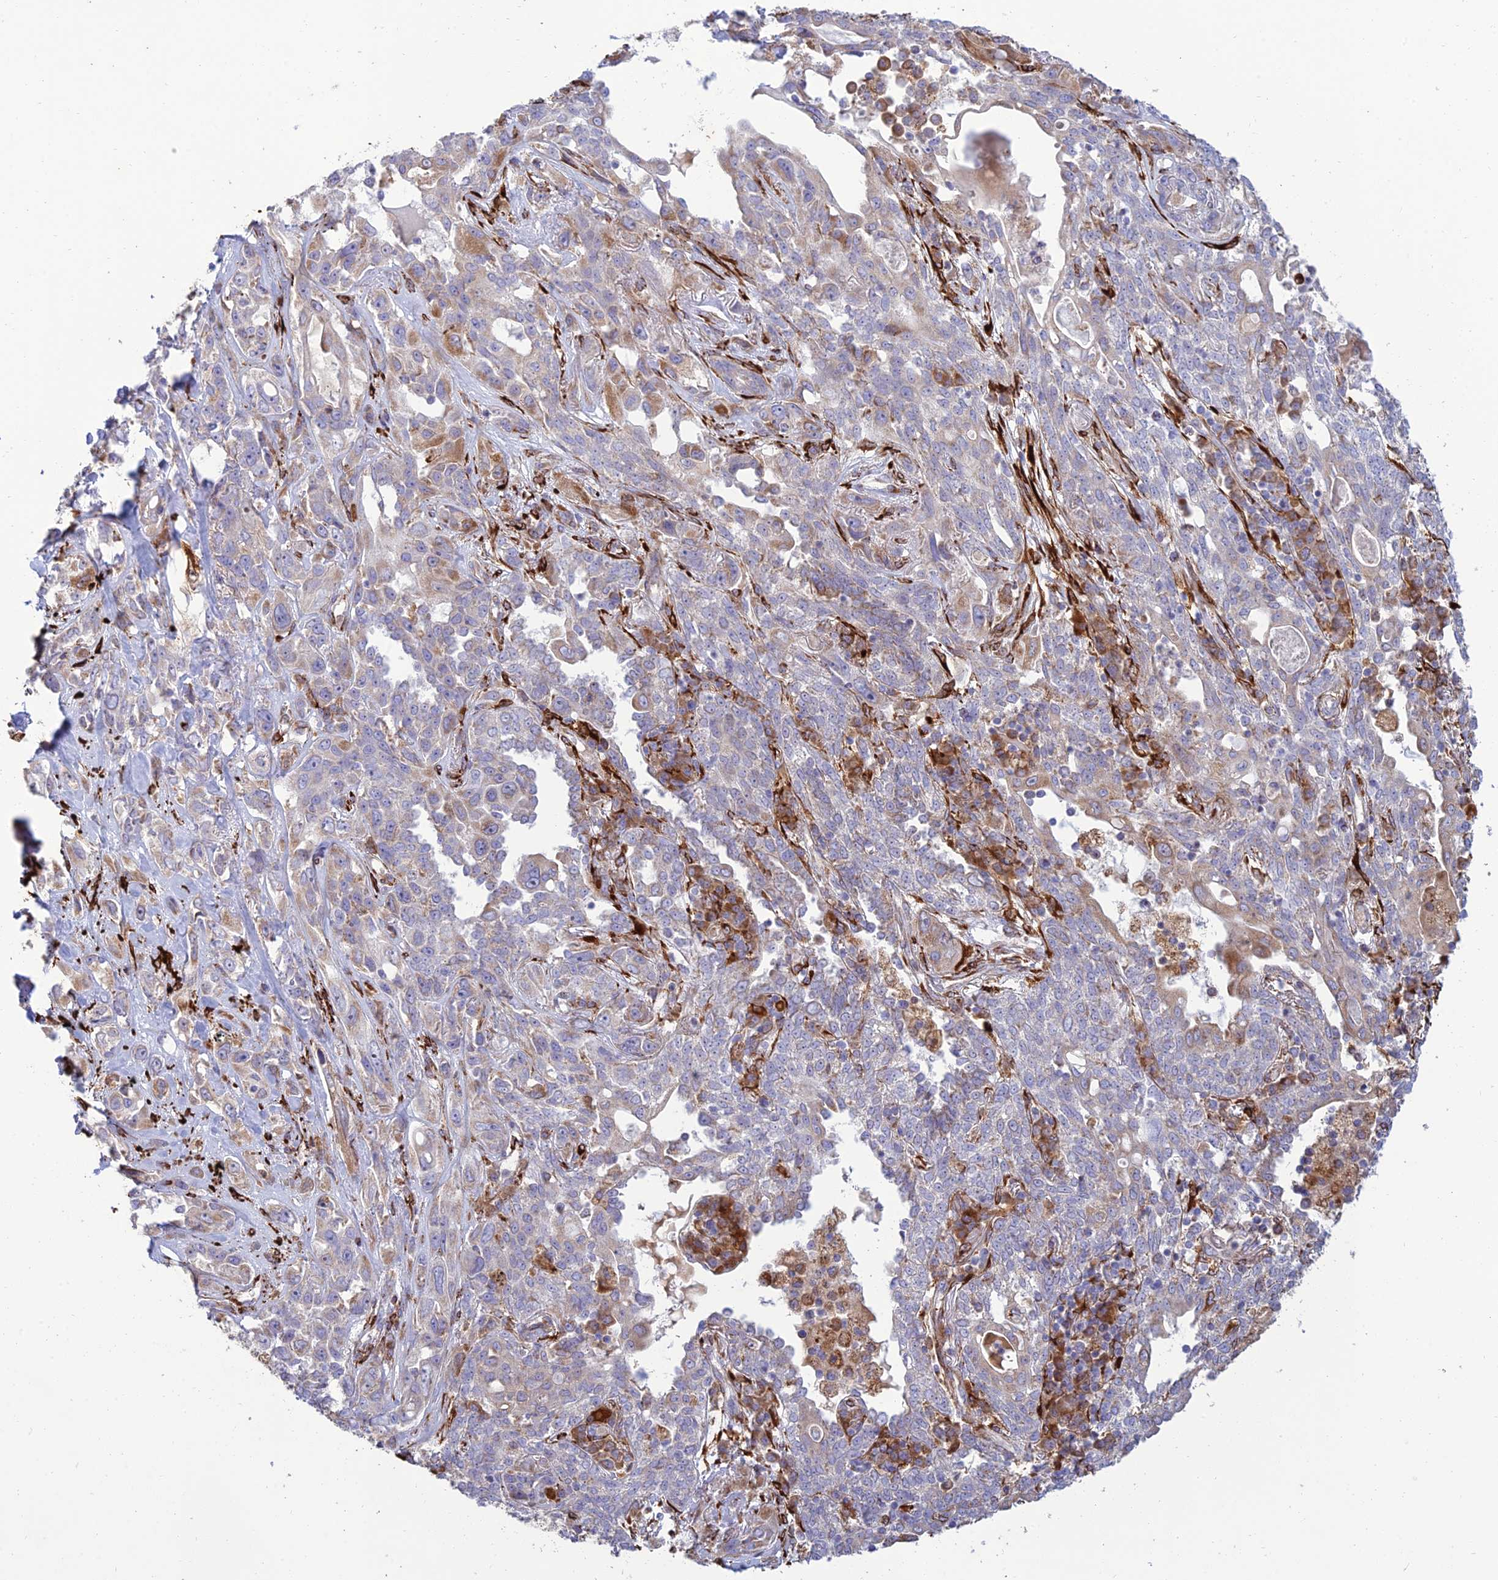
{"staining": {"intensity": "weak", "quantity": "<25%", "location": "cytoplasmic/membranous"}, "tissue": "lung cancer", "cell_type": "Tumor cells", "image_type": "cancer", "snomed": [{"axis": "morphology", "description": "Squamous cell carcinoma, NOS"}, {"axis": "topography", "description": "Lung"}], "caption": "Micrograph shows no significant protein expression in tumor cells of squamous cell carcinoma (lung). (IHC, brightfield microscopy, high magnification).", "gene": "RCN3", "patient": {"sex": "female", "age": 70}}